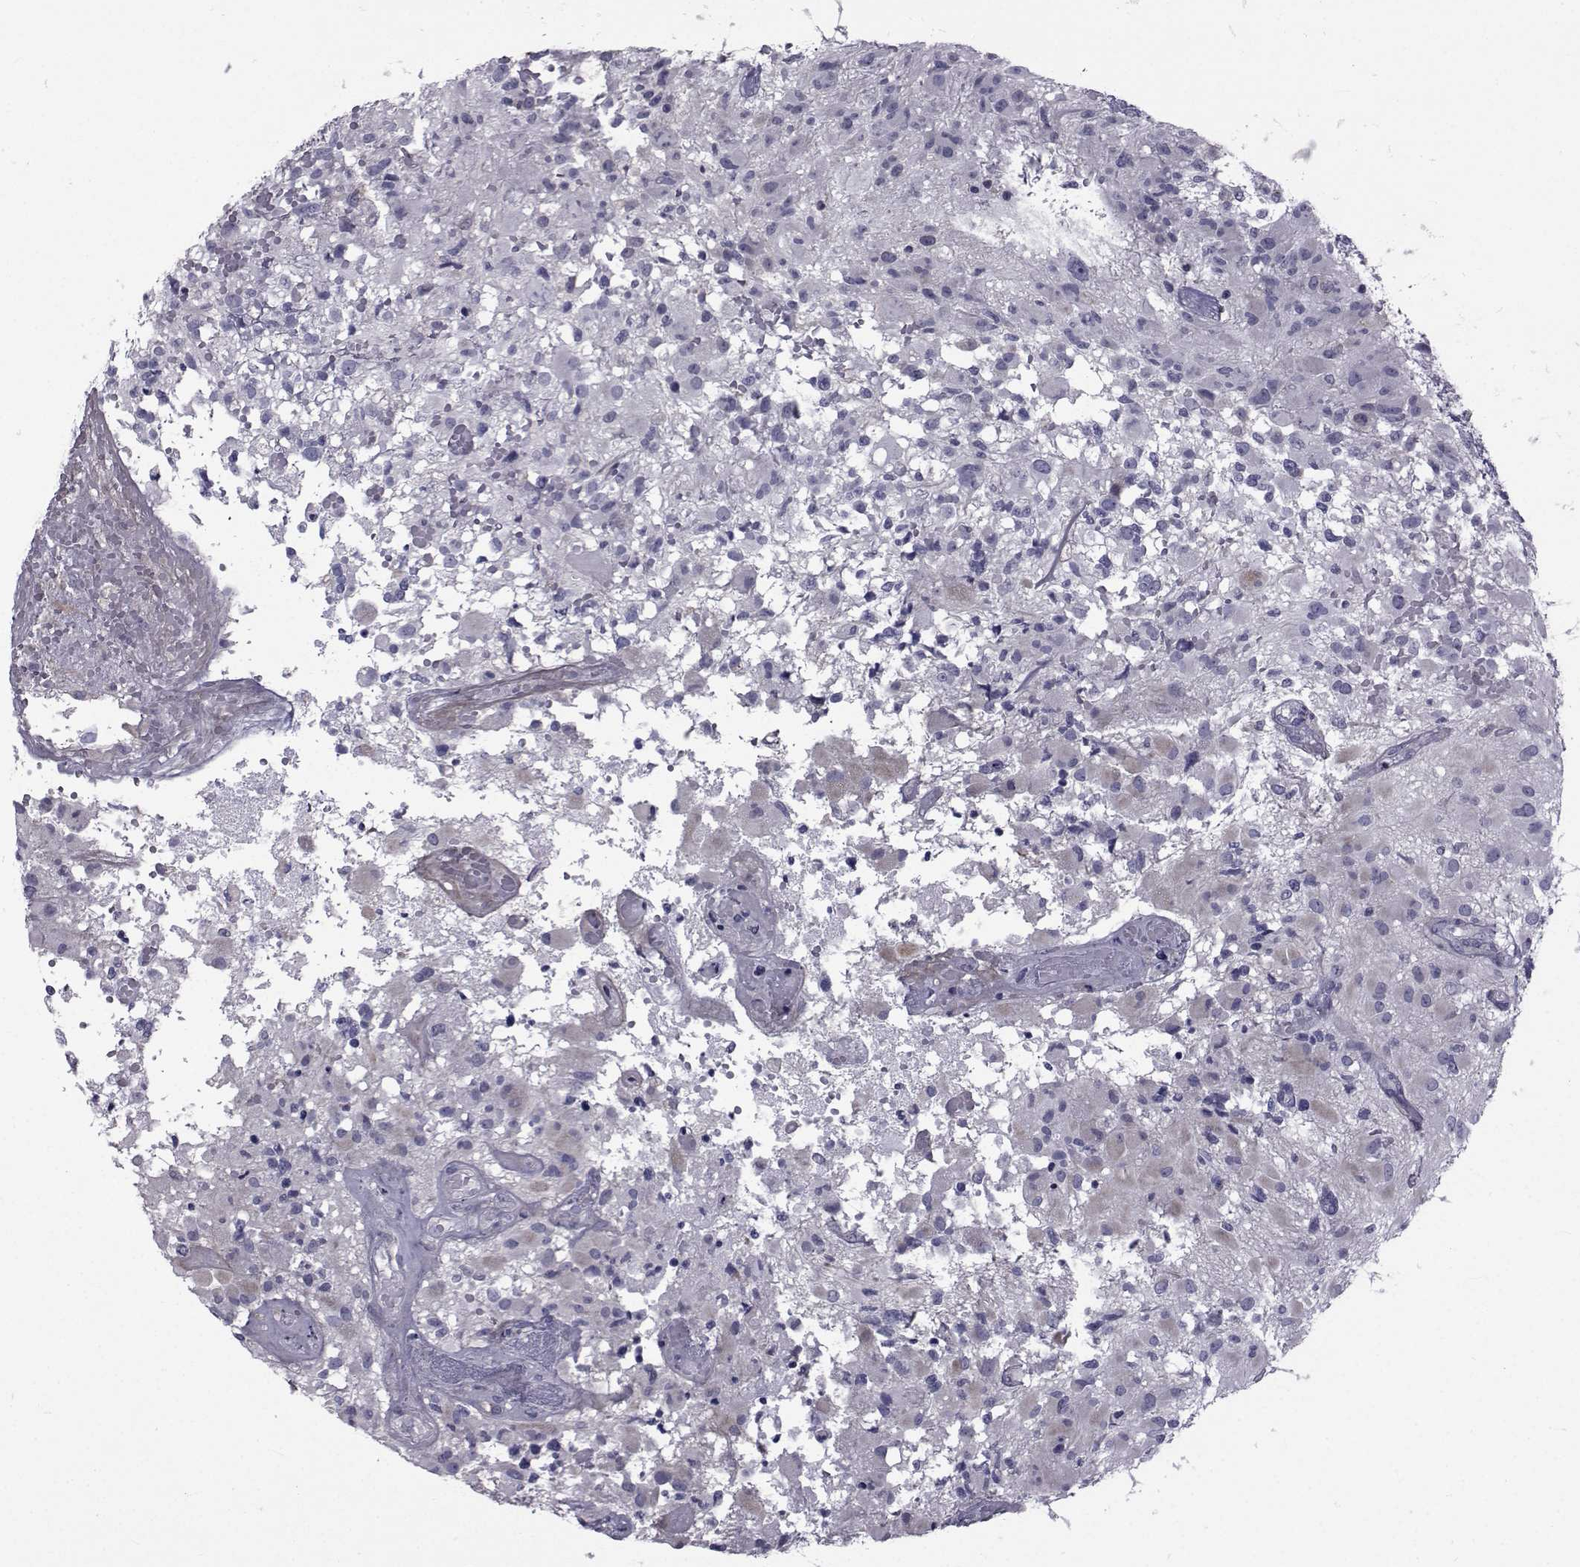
{"staining": {"intensity": "negative", "quantity": "none", "location": "none"}, "tissue": "glioma", "cell_type": "Tumor cells", "image_type": "cancer", "snomed": [{"axis": "morphology", "description": "Glioma, malignant, High grade"}, {"axis": "topography", "description": "Brain"}], "caption": "High power microscopy photomicrograph of an immunohistochemistry micrograph of high-grade glioma (malignant), revealing no significant expression in tumor cells. (DAB (3,3'-diaminobenzidine) IHC with hematoxylin counter stain).", "gene": "SLC30A10", "patient": {"sex": "female", "age": 63}}